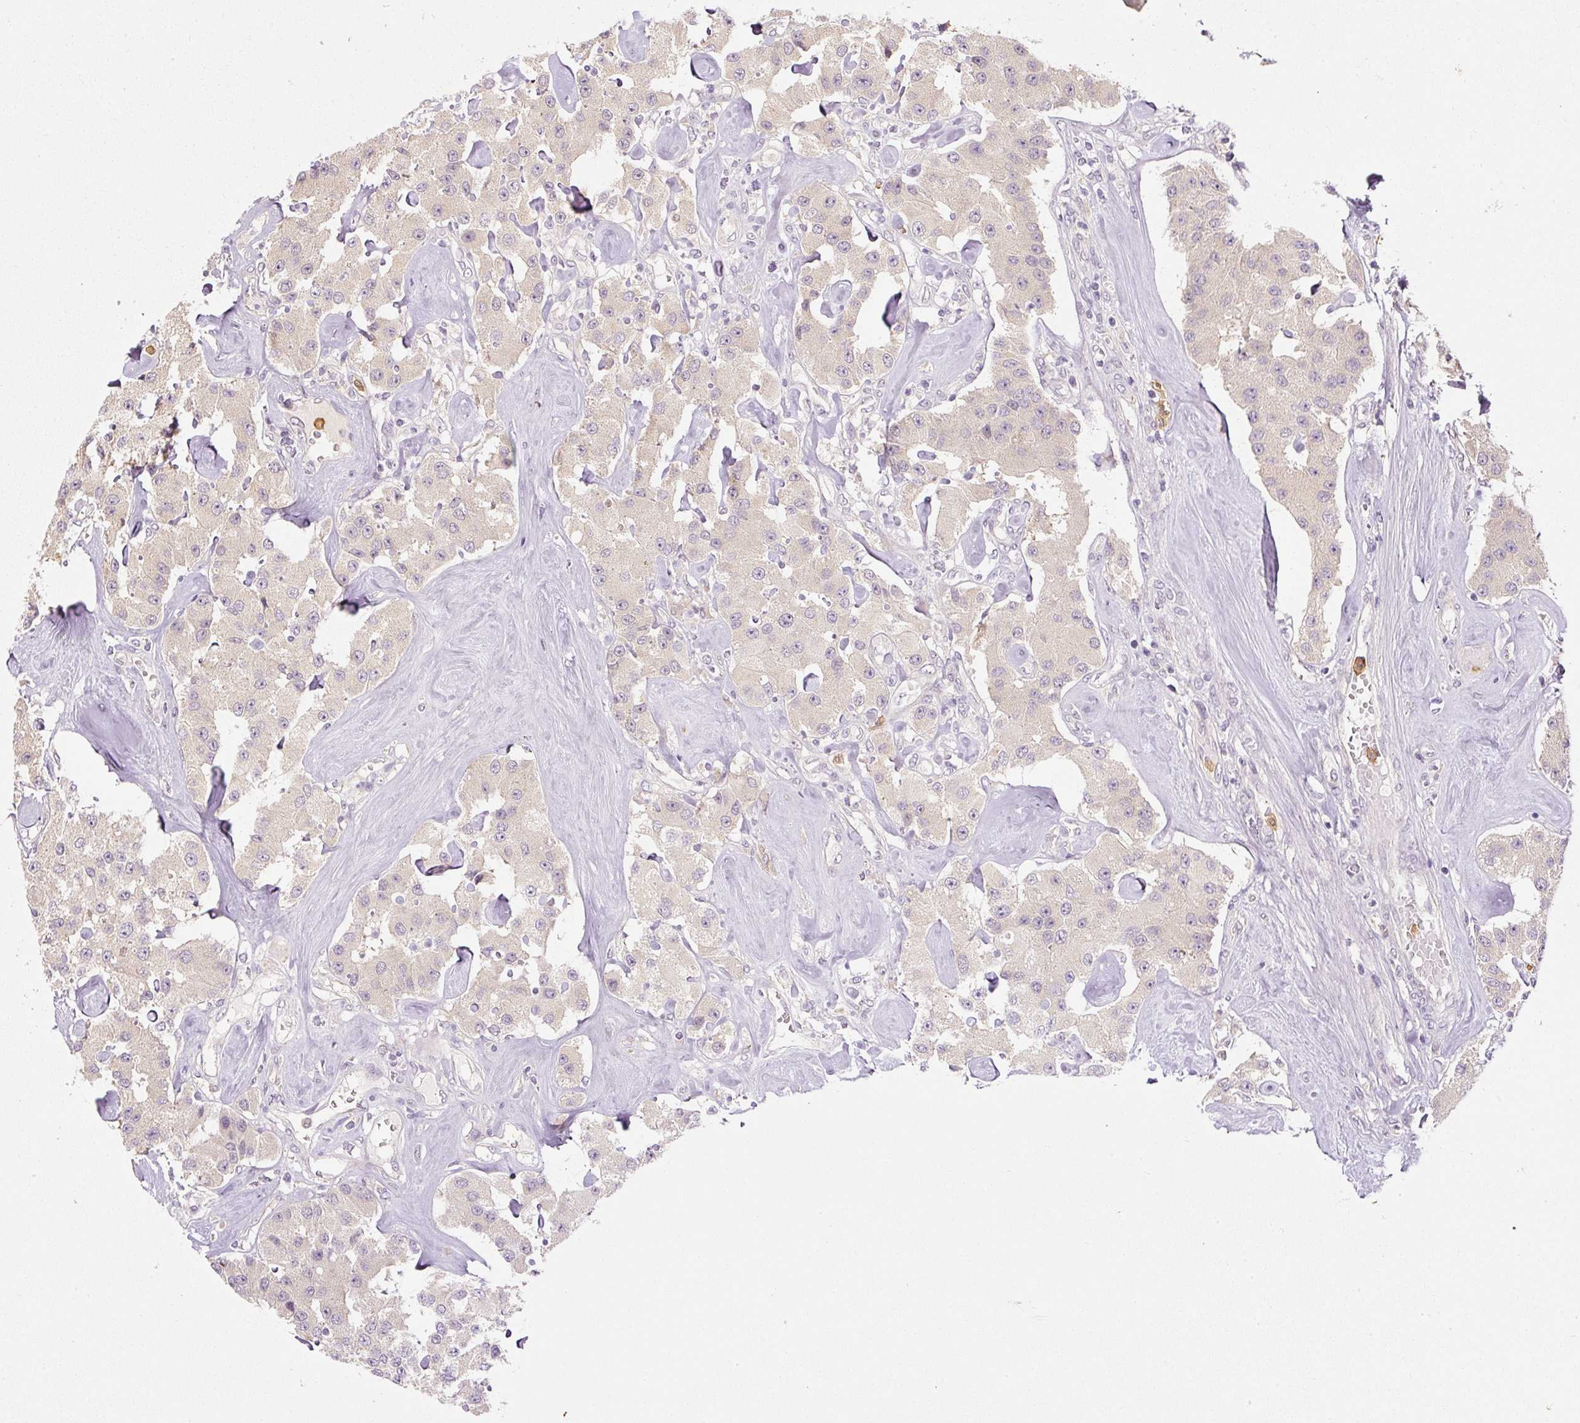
{"staining": {"intensity": "negative", "quantity": "none", "location": "none"}, "tissue": "carcinoid", "cell_type": "Tumor cells", "image_type": "cancer", "snomed": [{"axis": "morphology", "description": "Carcinoid, malignant, NOS"}, {"axis": "topography", "description": "Pancreas"}], "caption": "High magnification brightfield microscopy of carcinoid (malignant) stained with DAB (brown) and counterstained with hematoxylin (blue): tumor cells show no significant positivity. (DAB immunohistochemistry with hematoxylin counter stain).", "gene": "CTTNBP2", "patient": {"sex": "male", "age": 41}}